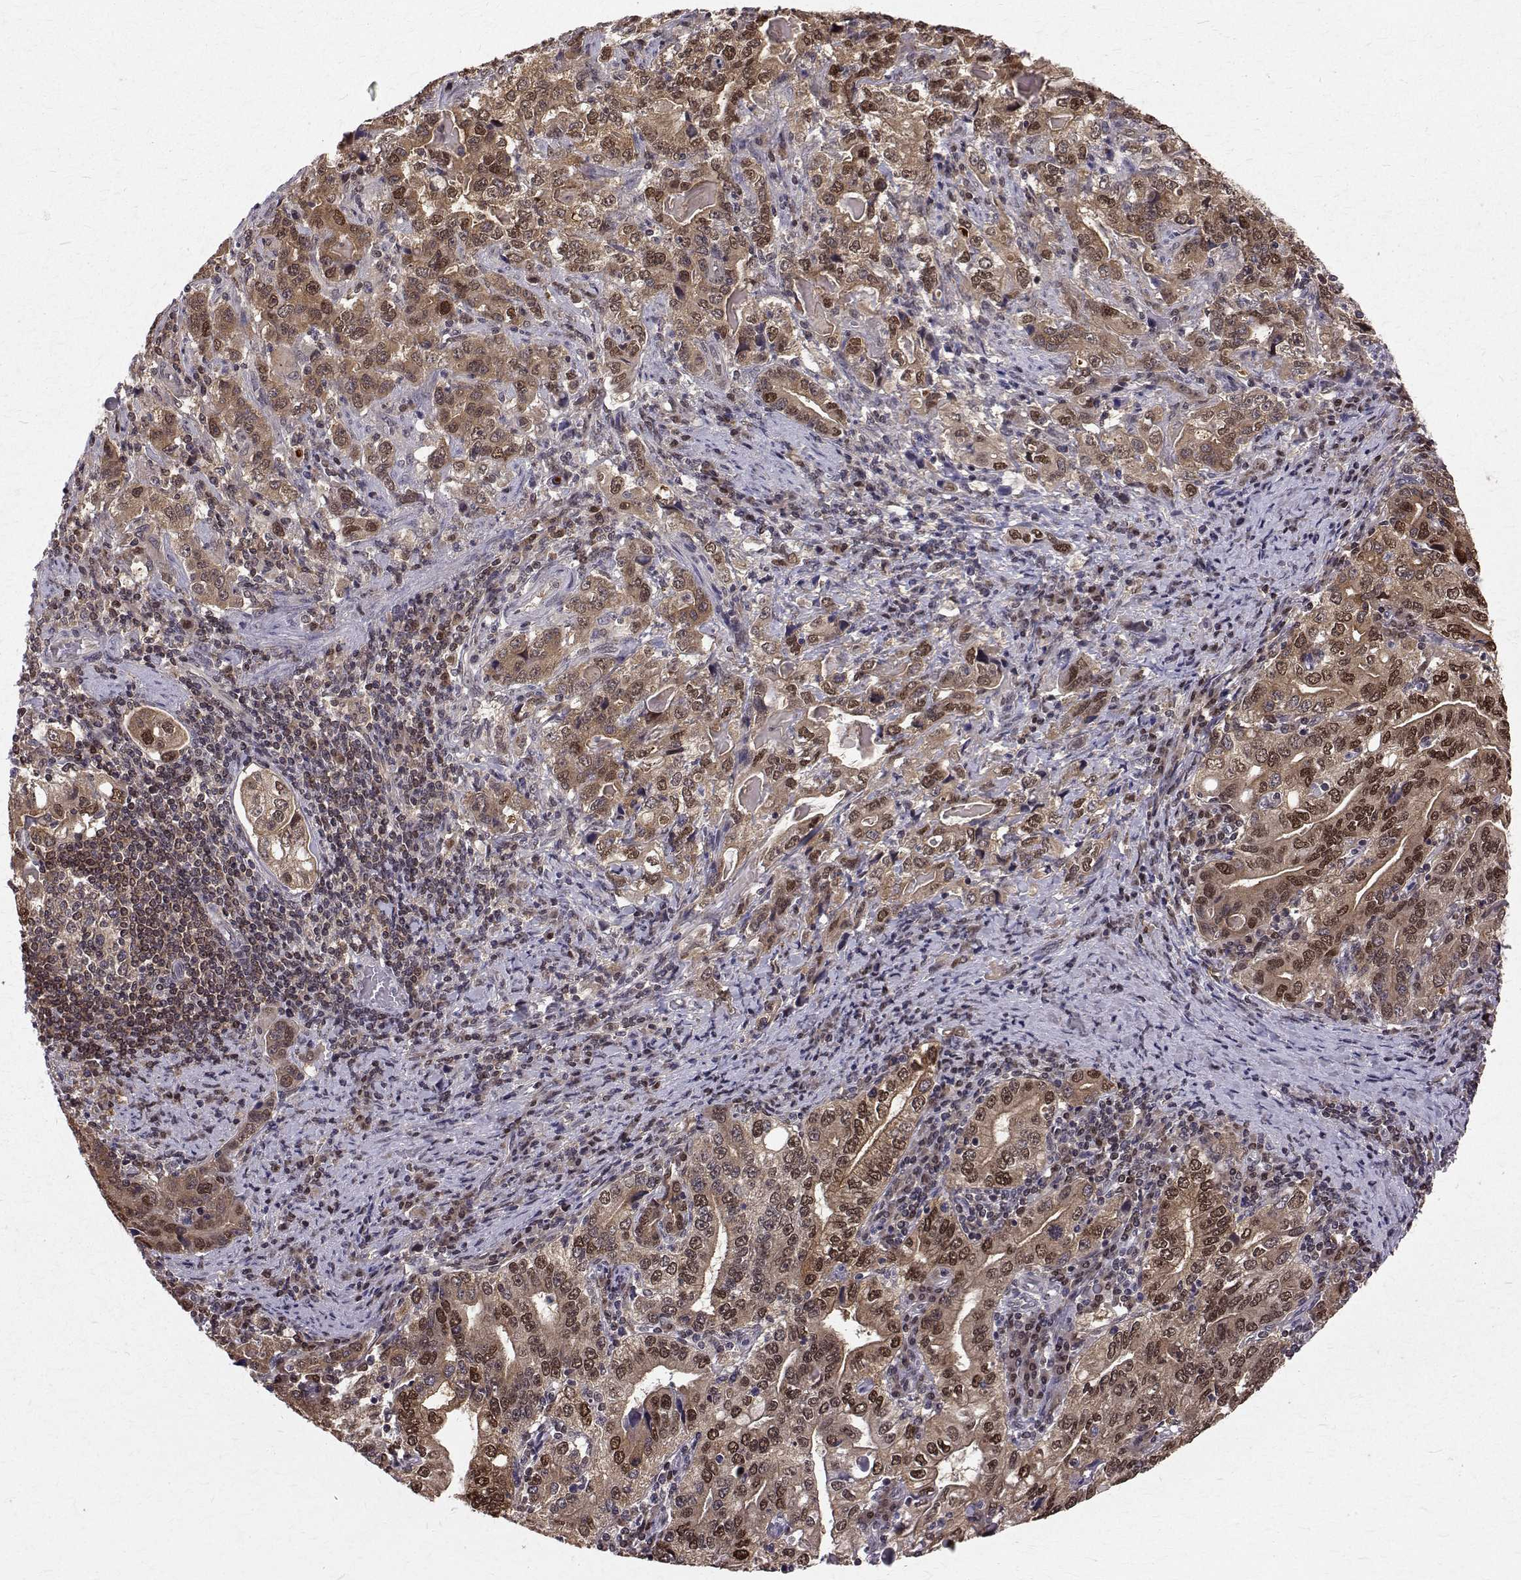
{"staining": {"intensity": "moderate", "quantity": ">75%", "location": "cytoplasmic/membranous,nuclear"}, "tissue": "stomach cancer", "cell_type": "Tumor cells", "image_type": "cancer", "snomed": [{"axis": "morphology", "description": "Adenocarcinoma, NOS"}, {"axis": "topography", "description": "Stomach, lower"}], "caption": "Immunohistochemical staining of stomach cancer (adenocarcinoma) displays medium levels of moderate cytoplasmic/membranous and nuclear protein positivity in about >75% of tumor cells.", "gene": "NIF3L1", "patient": {"sex": "female", "age": 72}}